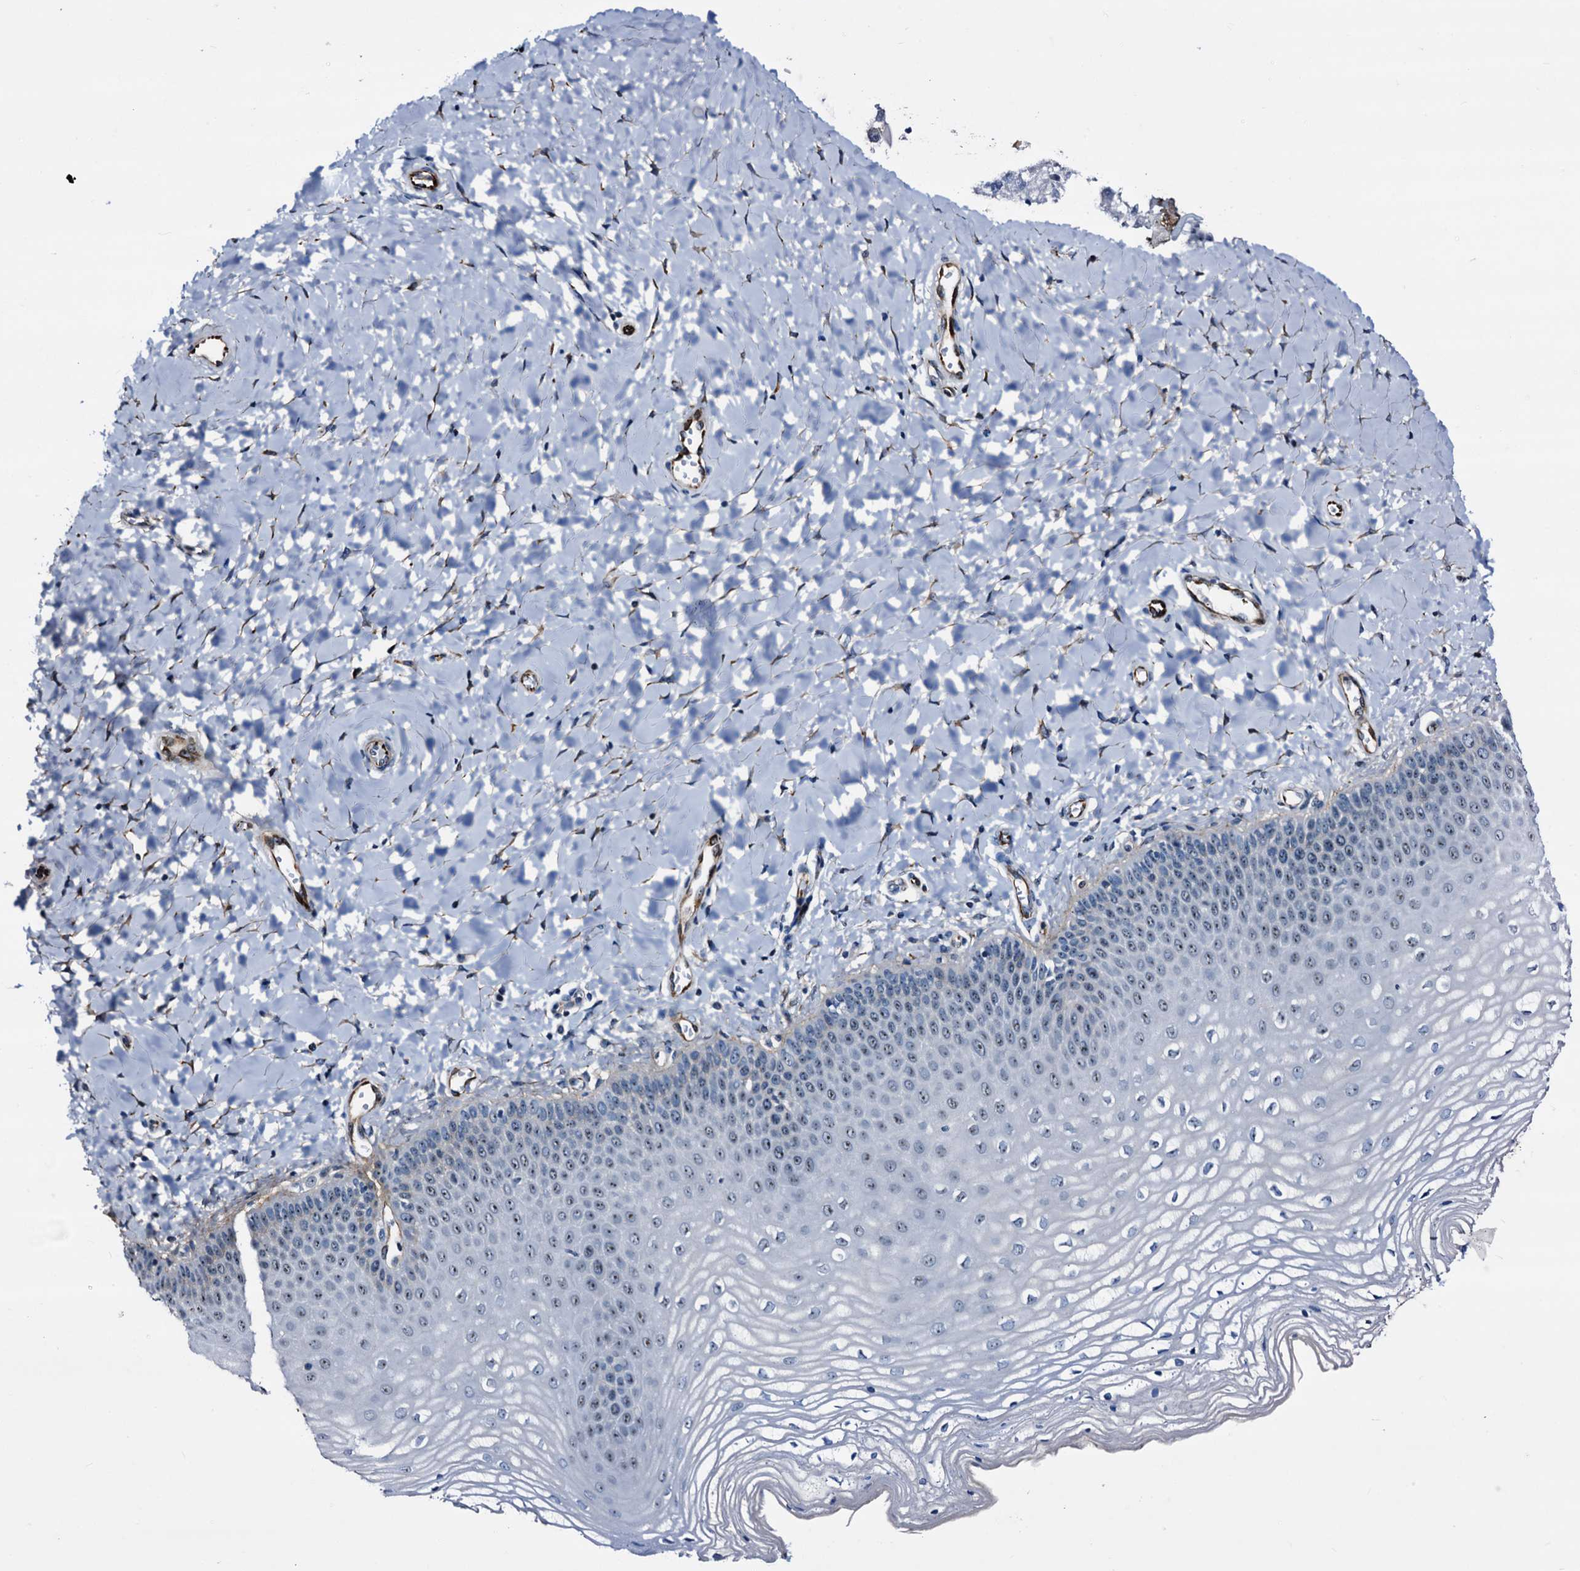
{"staining": {"intensity": "moderate", "quantity": "25%-75%", "location": "nuclear"}, "tissue": "vagina", "cell_type": "Squamous epithelial cells", "image_type": "normal", "snomed": [{"axis": "morphology", "description": "Normal tissue, NOS"}, {"axis": "topography", "description": "Vagina"}, {"axis": "topography", "description": "Cervix"}], "caption": "High-power microscopy captured an IHC photomicrograph of normal vagina, revealing moderate nuclear staining in approximately 25%-75% of squamous epithelial cells.", "gene": "EMG1", "patient": {"sex": "female", "age": 40}}